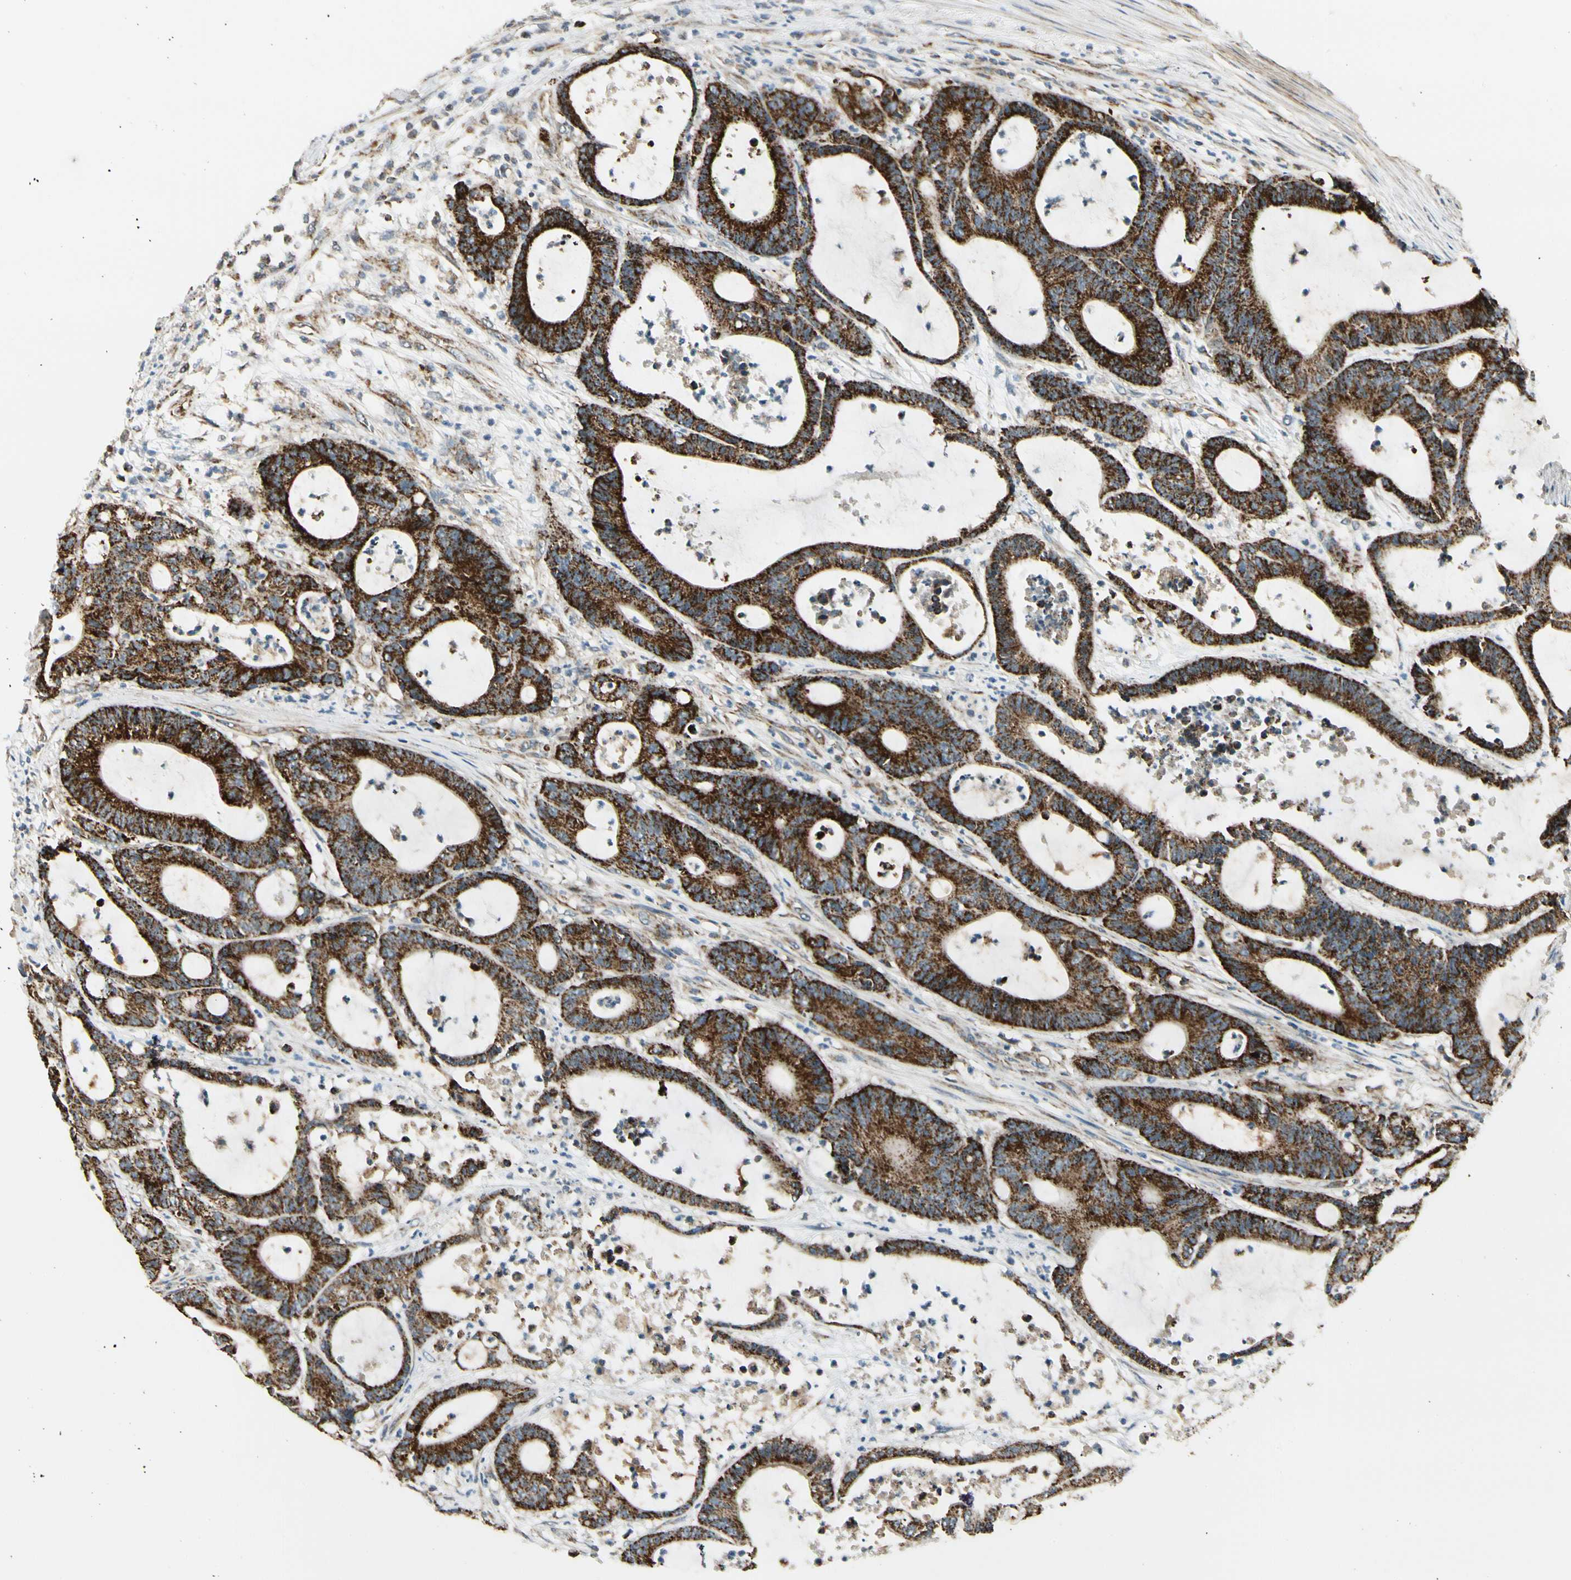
{"staining": {"intensity": "strong", "quantity": ">75%", "location": "cytoplasmic/membranous"}, "tissue": "colorectal cancer", "cell_type": "Tumor cells", "image_type": "cancer", "snomed": [{"axis": "morphology", "description": "Adenocarcinoma, NOS"}, {"axis": "topography", "description": "Colon"}], "caption": "An image of colorectal cancer (adenocarcinoma) stained for a protein displays strong cytoplasmic/membranous brown staining in tumor cells. The staining is performed using DAB brown chromogen to label protein expression. The nuclei are counter-stained blue using hematoxylin.", "gene": "EPHB3", "patient": {"sex": "female", "age": 84}}